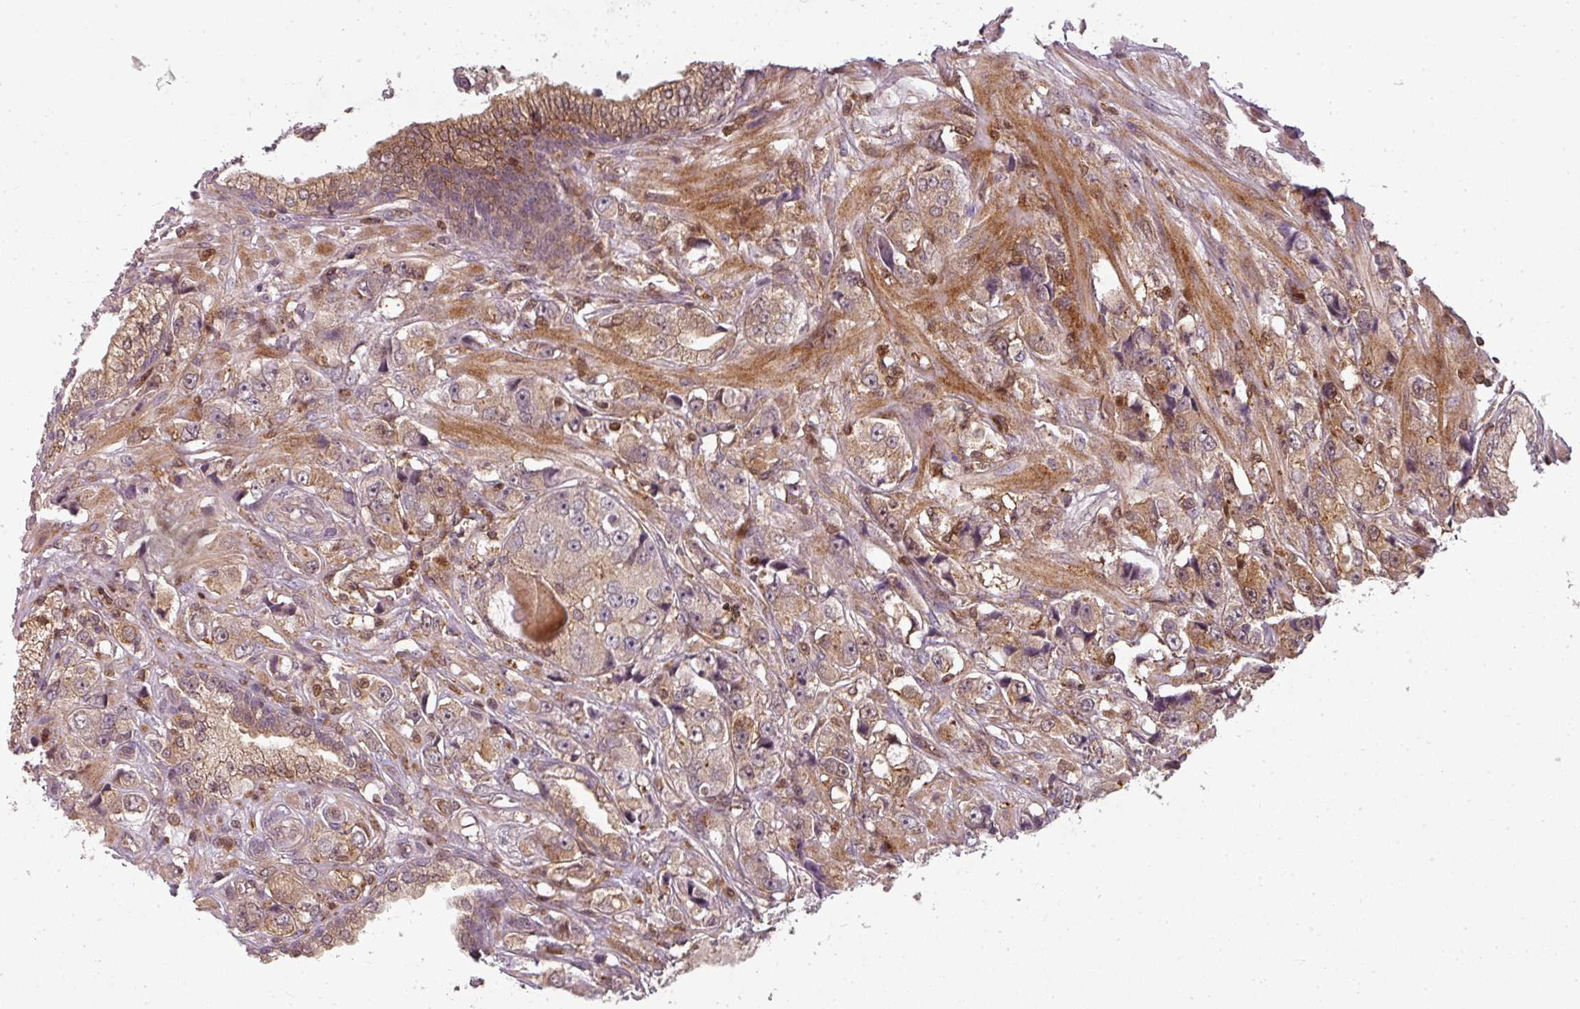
{"staining": {"intensity": "weak", "quantity": "25%-75%", "location": "cytoplasmic/membranous"}, "tissue": "prostate cancer", "cell_type": "Tumor cells", "image_type": "cancer", "snomed": [{"axis": "morphology", "description": "Adenocarcinoma, High grade"}, {"axis": "topography", "description": "Prostate"}], "caption": "Protein expression by IHC shows weak cytoplasmic/membranous staining in approximately 25%-75% of tumor cells in high-grade adenocarcinoma (prostate). (brown staining indicates protein expression, while blue staining denotes nuclei).", "gene": "CLIC1", "patient": {"sex": "male", "age": 74}}